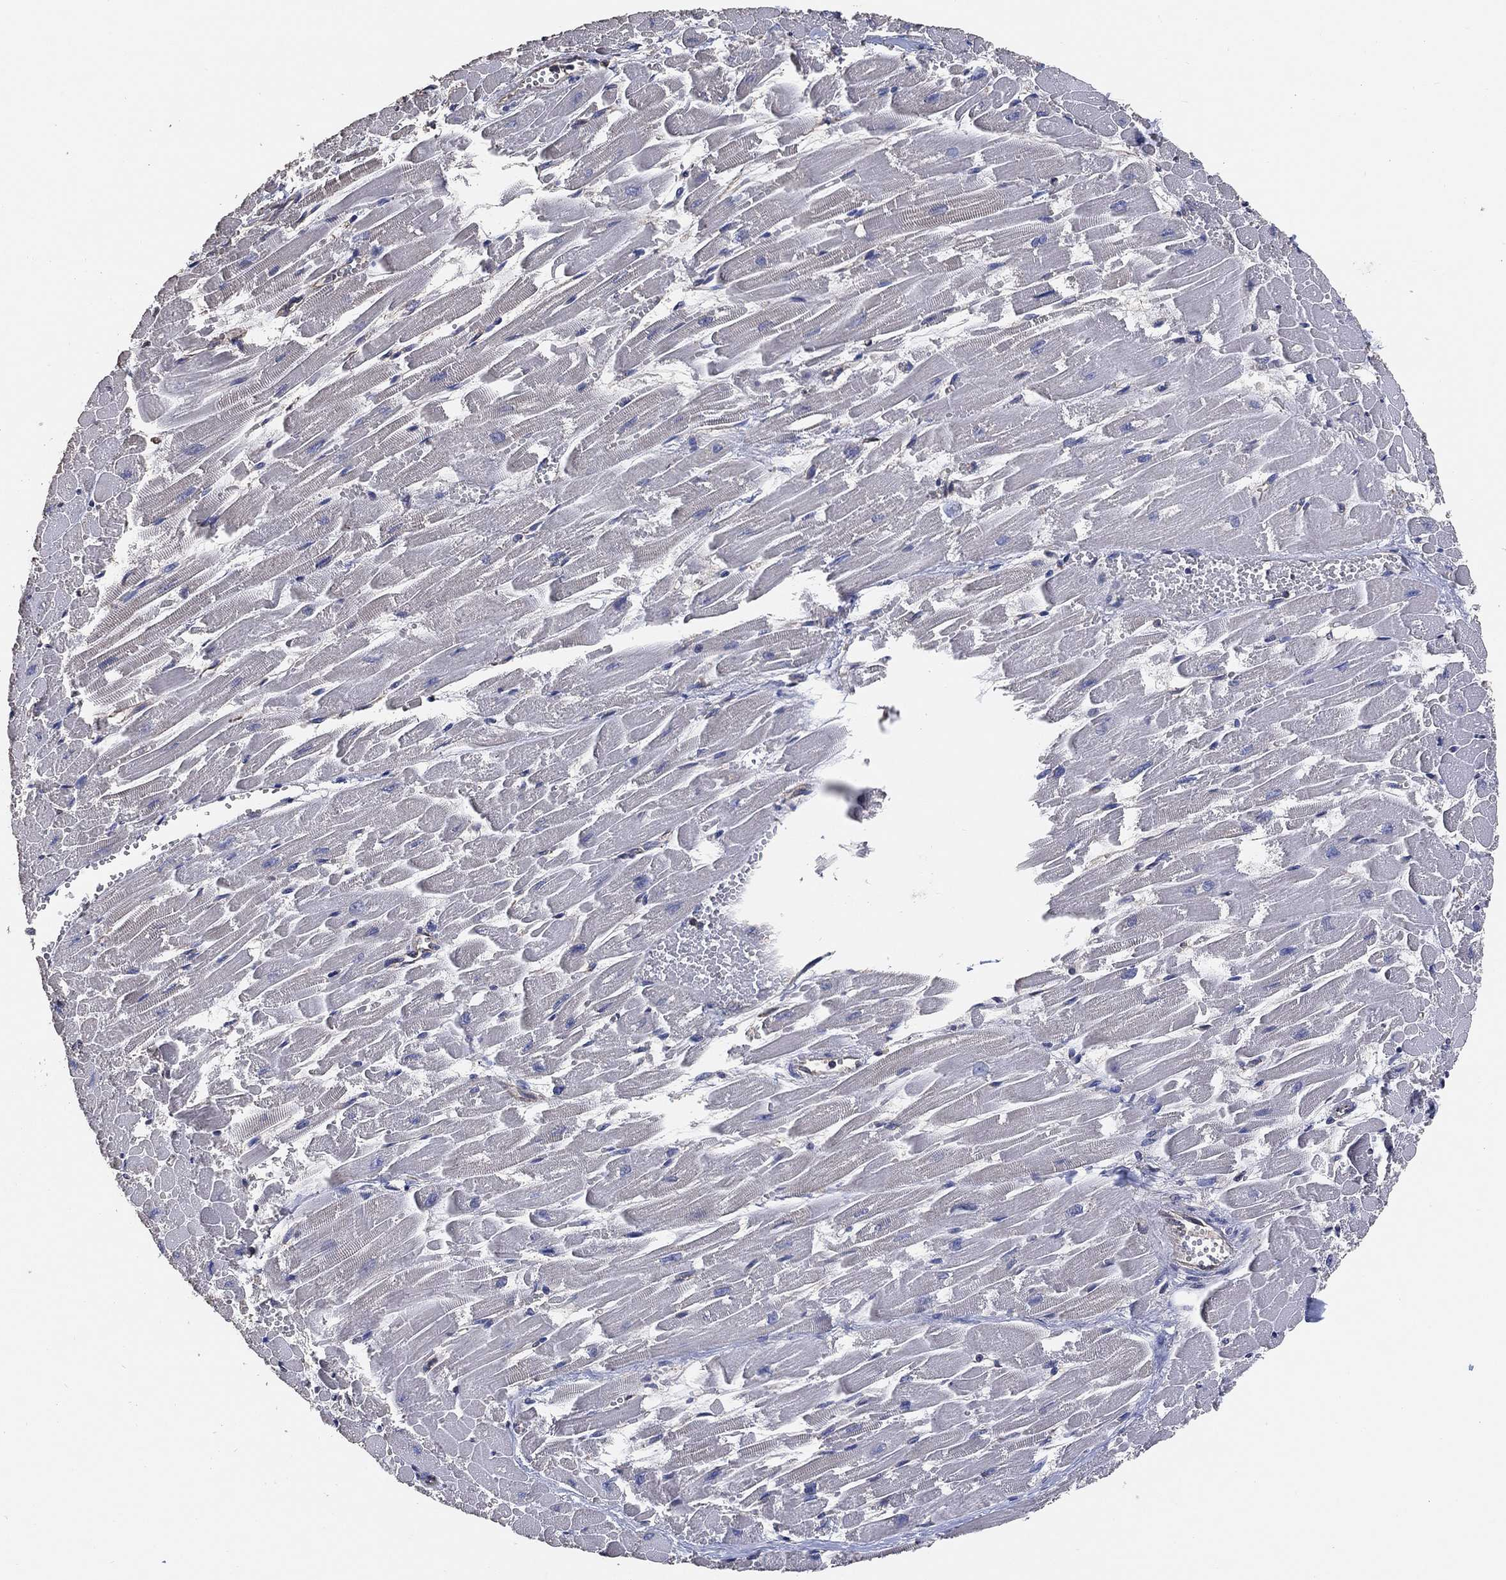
{"staining": {"intensity": "negative", "quantity": "none", "location": "none"}, "tissue": "heart muscle", "cell_type": "Cardiomyocytes", "image_type": "normal", "snomed": [{"axis": "morphology", "description": "Normal tissue, NOS"}, {"axis": "topography", "description": "Heart"}], "caption": "This histopathology image is of benign heart muscle stained with immunohistochemistry to label a protein in brown with the nuclei are counter-stained blue. There is no positivity in cardiomyocytes. The staining is performed using DAB brown chromogen with nuclei counter-stained in using hematoxylin.", "gene": "KLK5", "patient": {"sex": "female", "age": 52}}